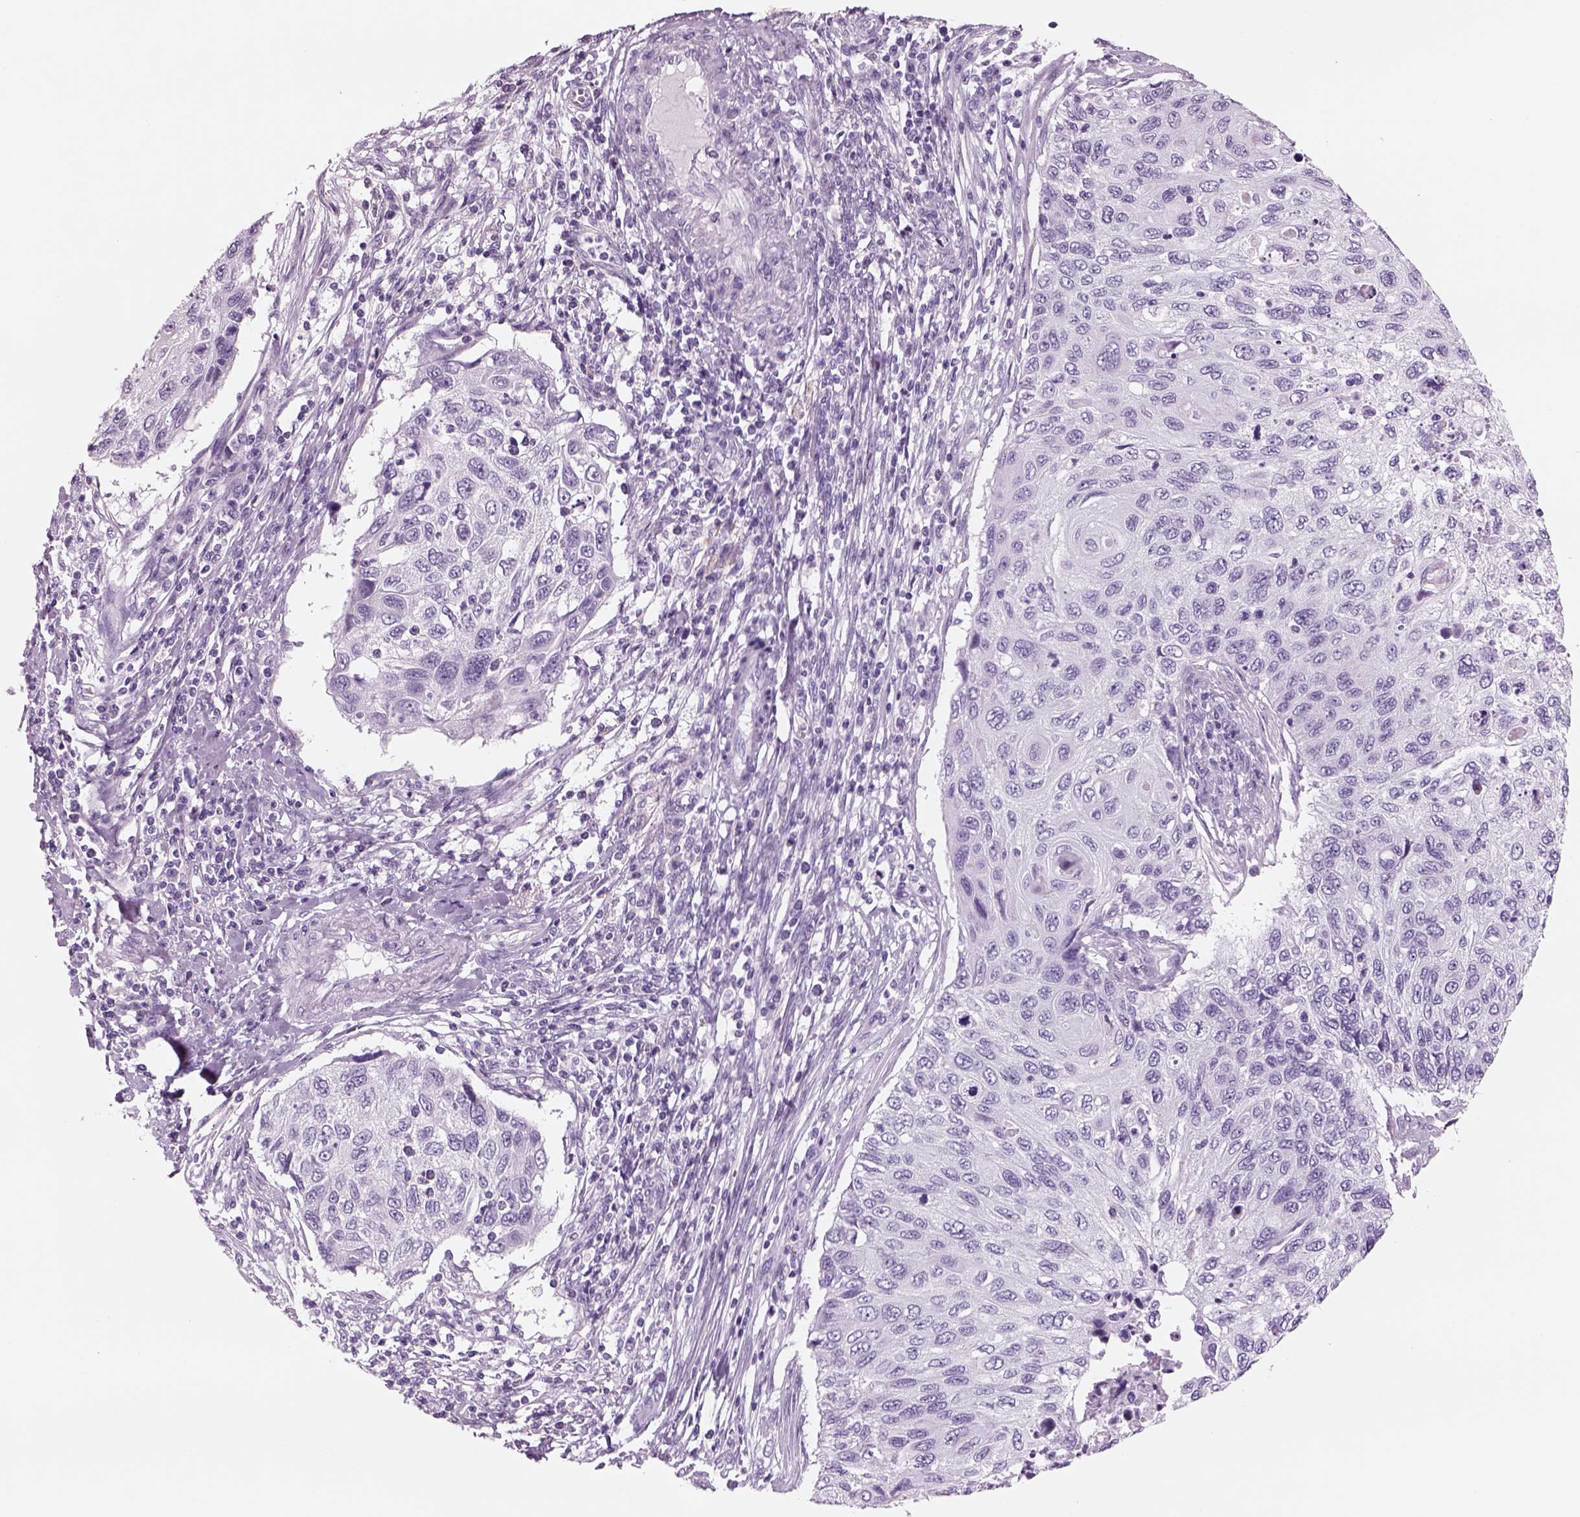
{"staining": {"intensity": "negative", "quantity": "none", "location": "none"}, "tissue": "cervical cancer", "cell_type": "Tumor cells", "image_type": "cancer", "snomed": [{"axis": "morphology", "description": "Squamous cell carcinoma, NOS"}, {"axis": "topography", "description": "Cervix"}], "caption": "Tumor cells show no significant expression in cervical squamous cell carcinoma.", "gene": "RHO", "patient": {"sex": "female", "age": 70}}